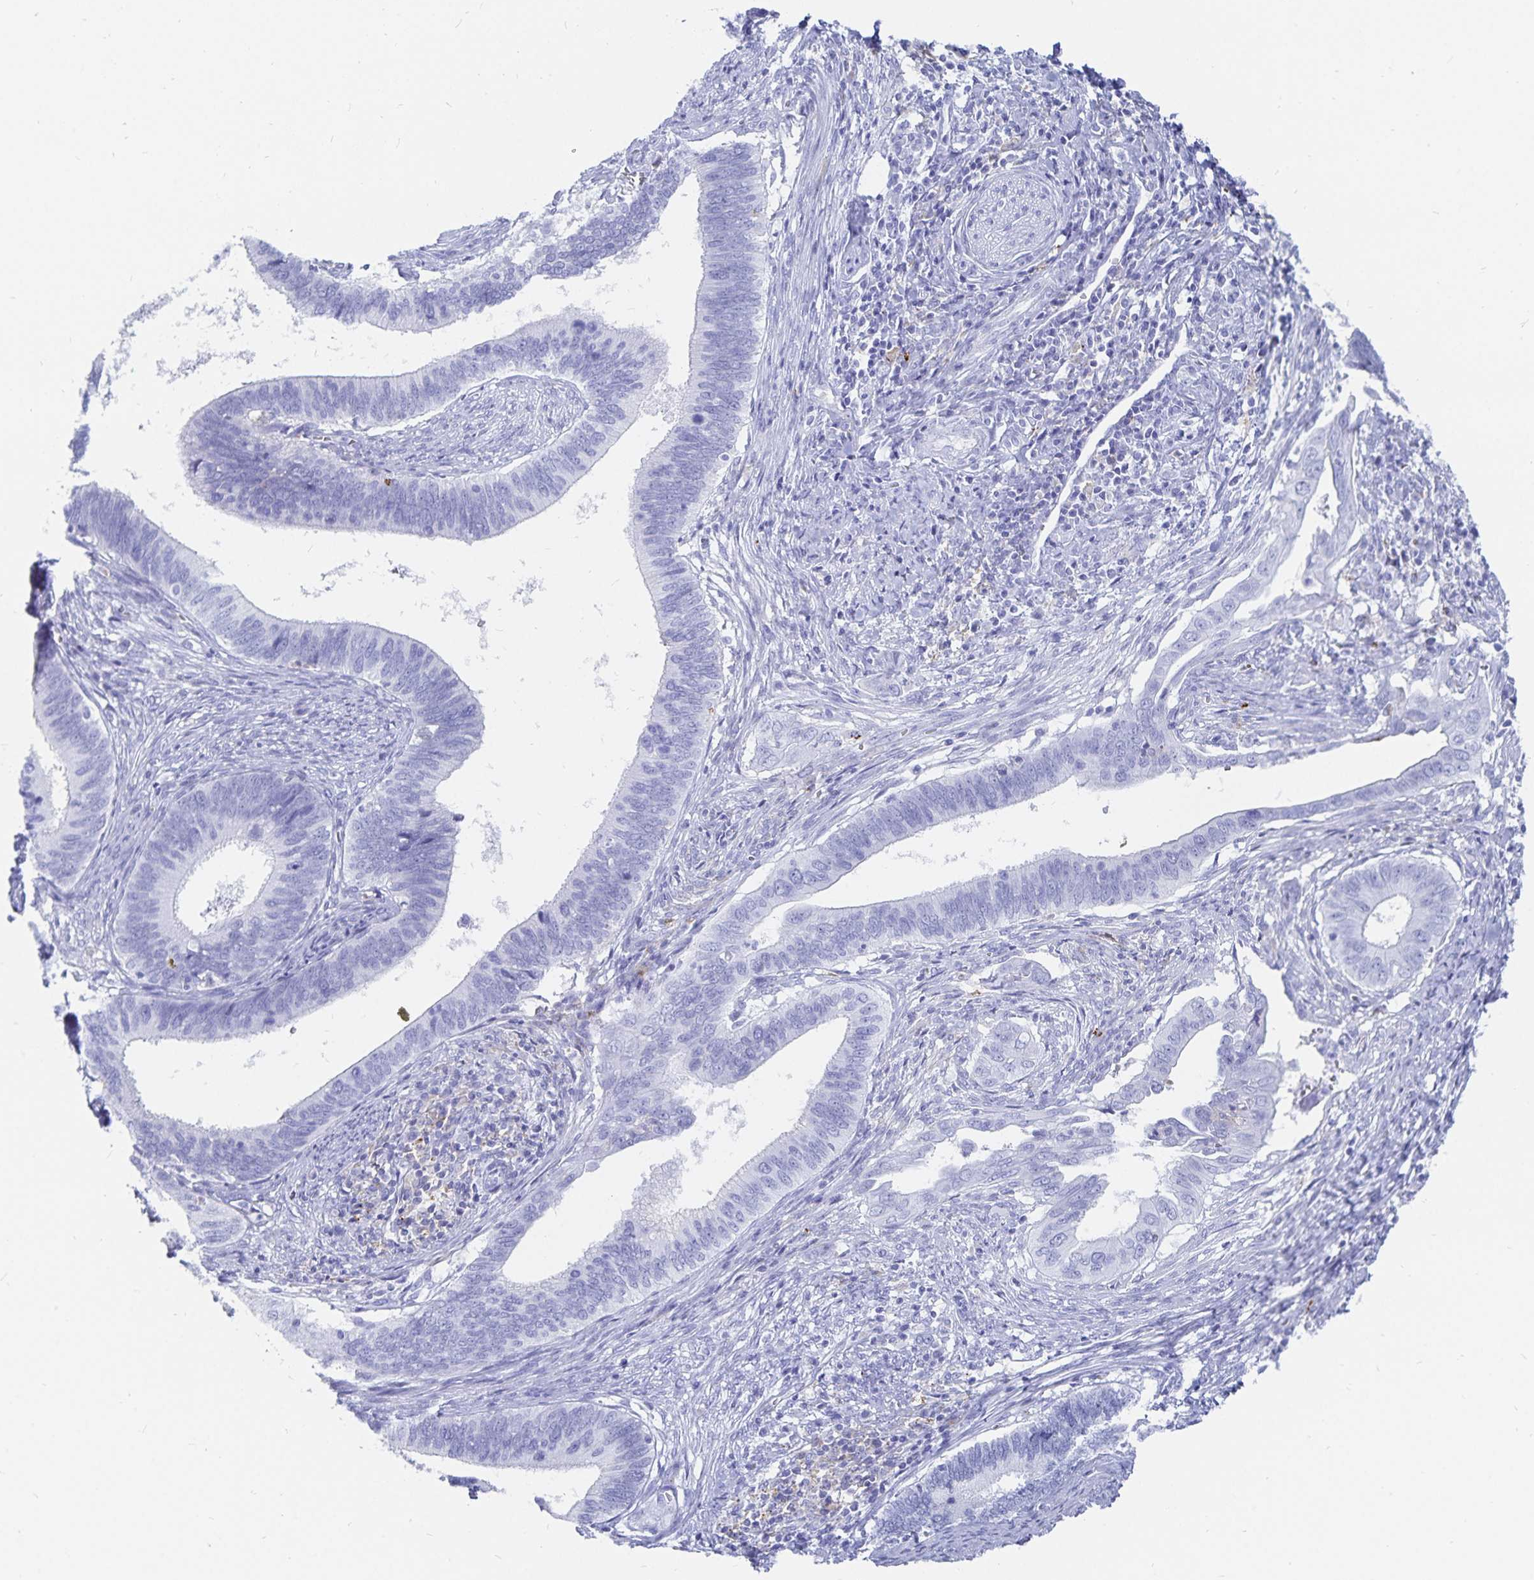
{"staining": {"intensity": "negative", "quantity": "none", "location": "none"}, "tissue": "cervical cancer", "cell_type": "Tumor cells", "image_type": "cancer", "snomed": [{"axis": "morphology", "description": "Adenocarcinoma, NOS"}, {"axis": "topography", "description": "Cervix"}], "caption": "This is a image of immunohistochemistry staining of cervical cancer (adenocarcinoma), which shows no positivity in tumor cells.", "gene": "INSL5", "patient": {"sex": "female", "age": 42}}